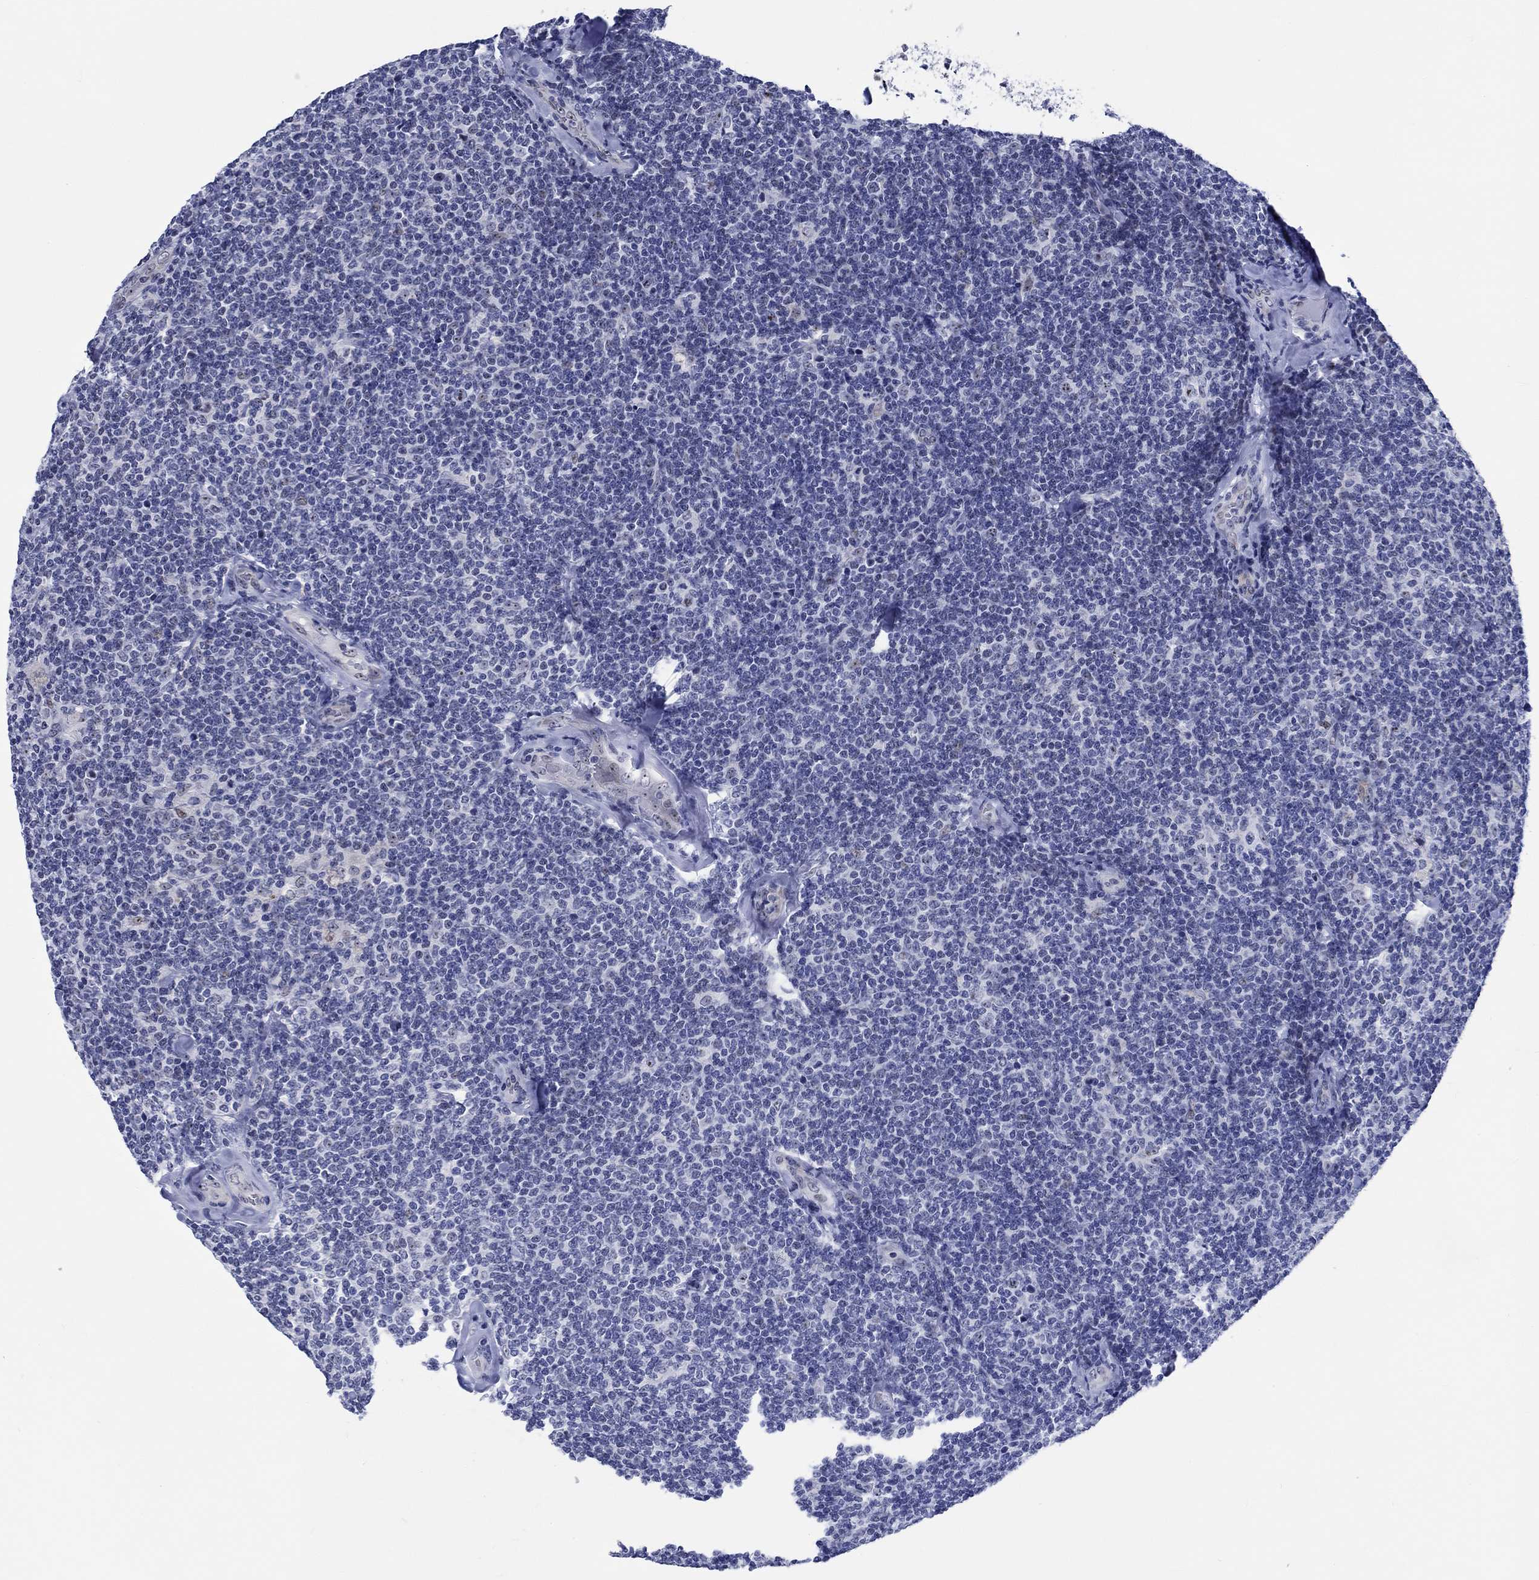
{"staining": {"intensity": "negative", "quantity": "none", "location": "none"}, "tissue": "lymphoma", "cell_type": "Tumor cells", "image_type": "cancer", "snomed": [{"axis": "morphology", "description": "Malignant lymphoma, non-Hodgkin's type, Low grade"}, {"axis": "topography", "description": "Lymph node"}], "caption": "This is an immunohistochemistry (IHC) histopathology image of lymphoma. There is no staining in tumor cells.", "gene": "ZNF446", "patient": {"sex": "female", "age": 56}}